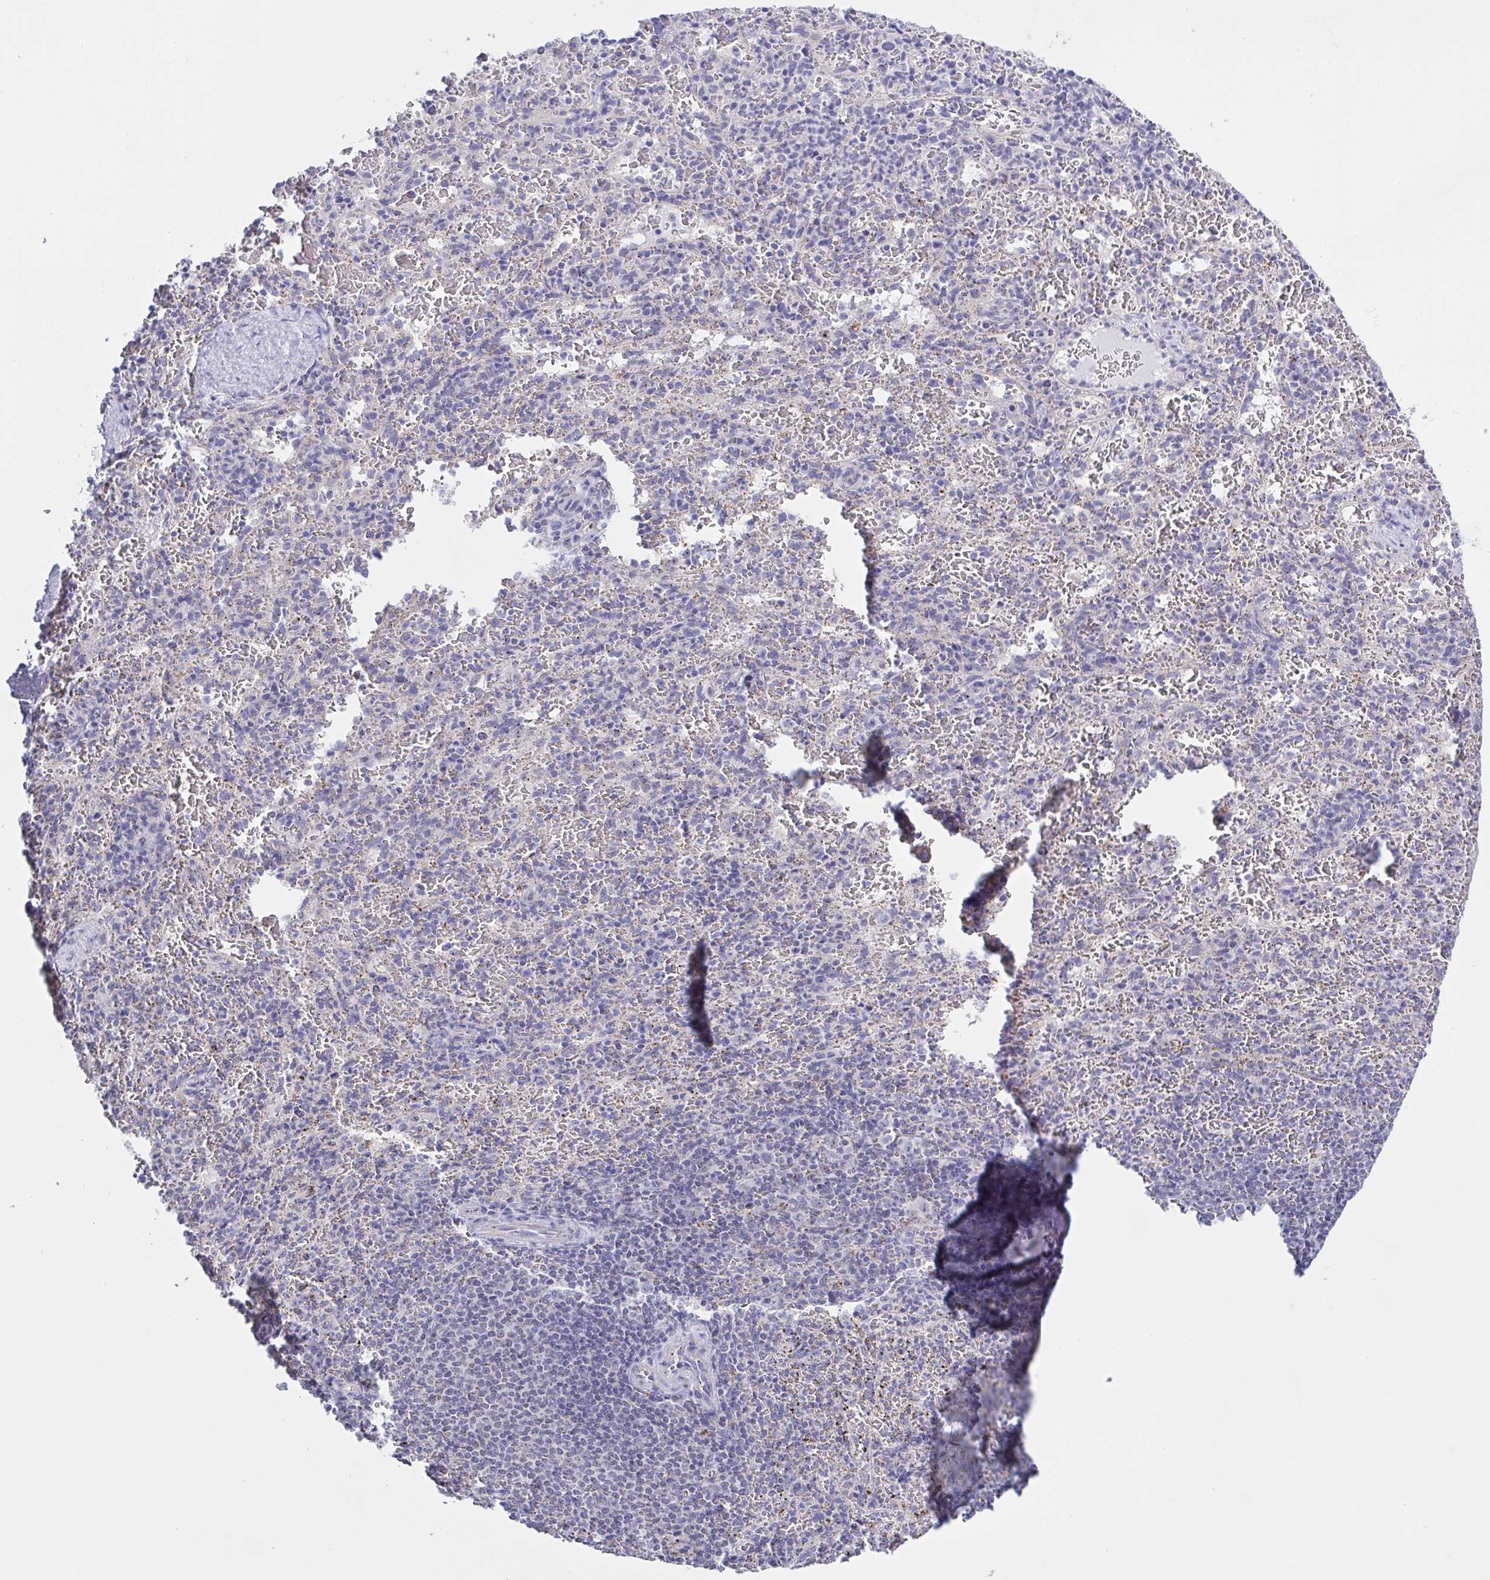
{"staining": {"intensity": "negative", "quantity": "none", "location": "none"}, "tissue": "spleen", "cell_type": "Cells in red pulp", "image_type": "normal", "snomed": [{"axis": "morphology", "description": "Normal tissue, NOS"}, {"axis": "topography", "description": "Spleen"}], "caption": "There is no significant staining in cells in red pulp of spleen. Nuclei are stained in blue.", "gene": "CHMP5", "patient": {"sex": "male", "age": 57}}